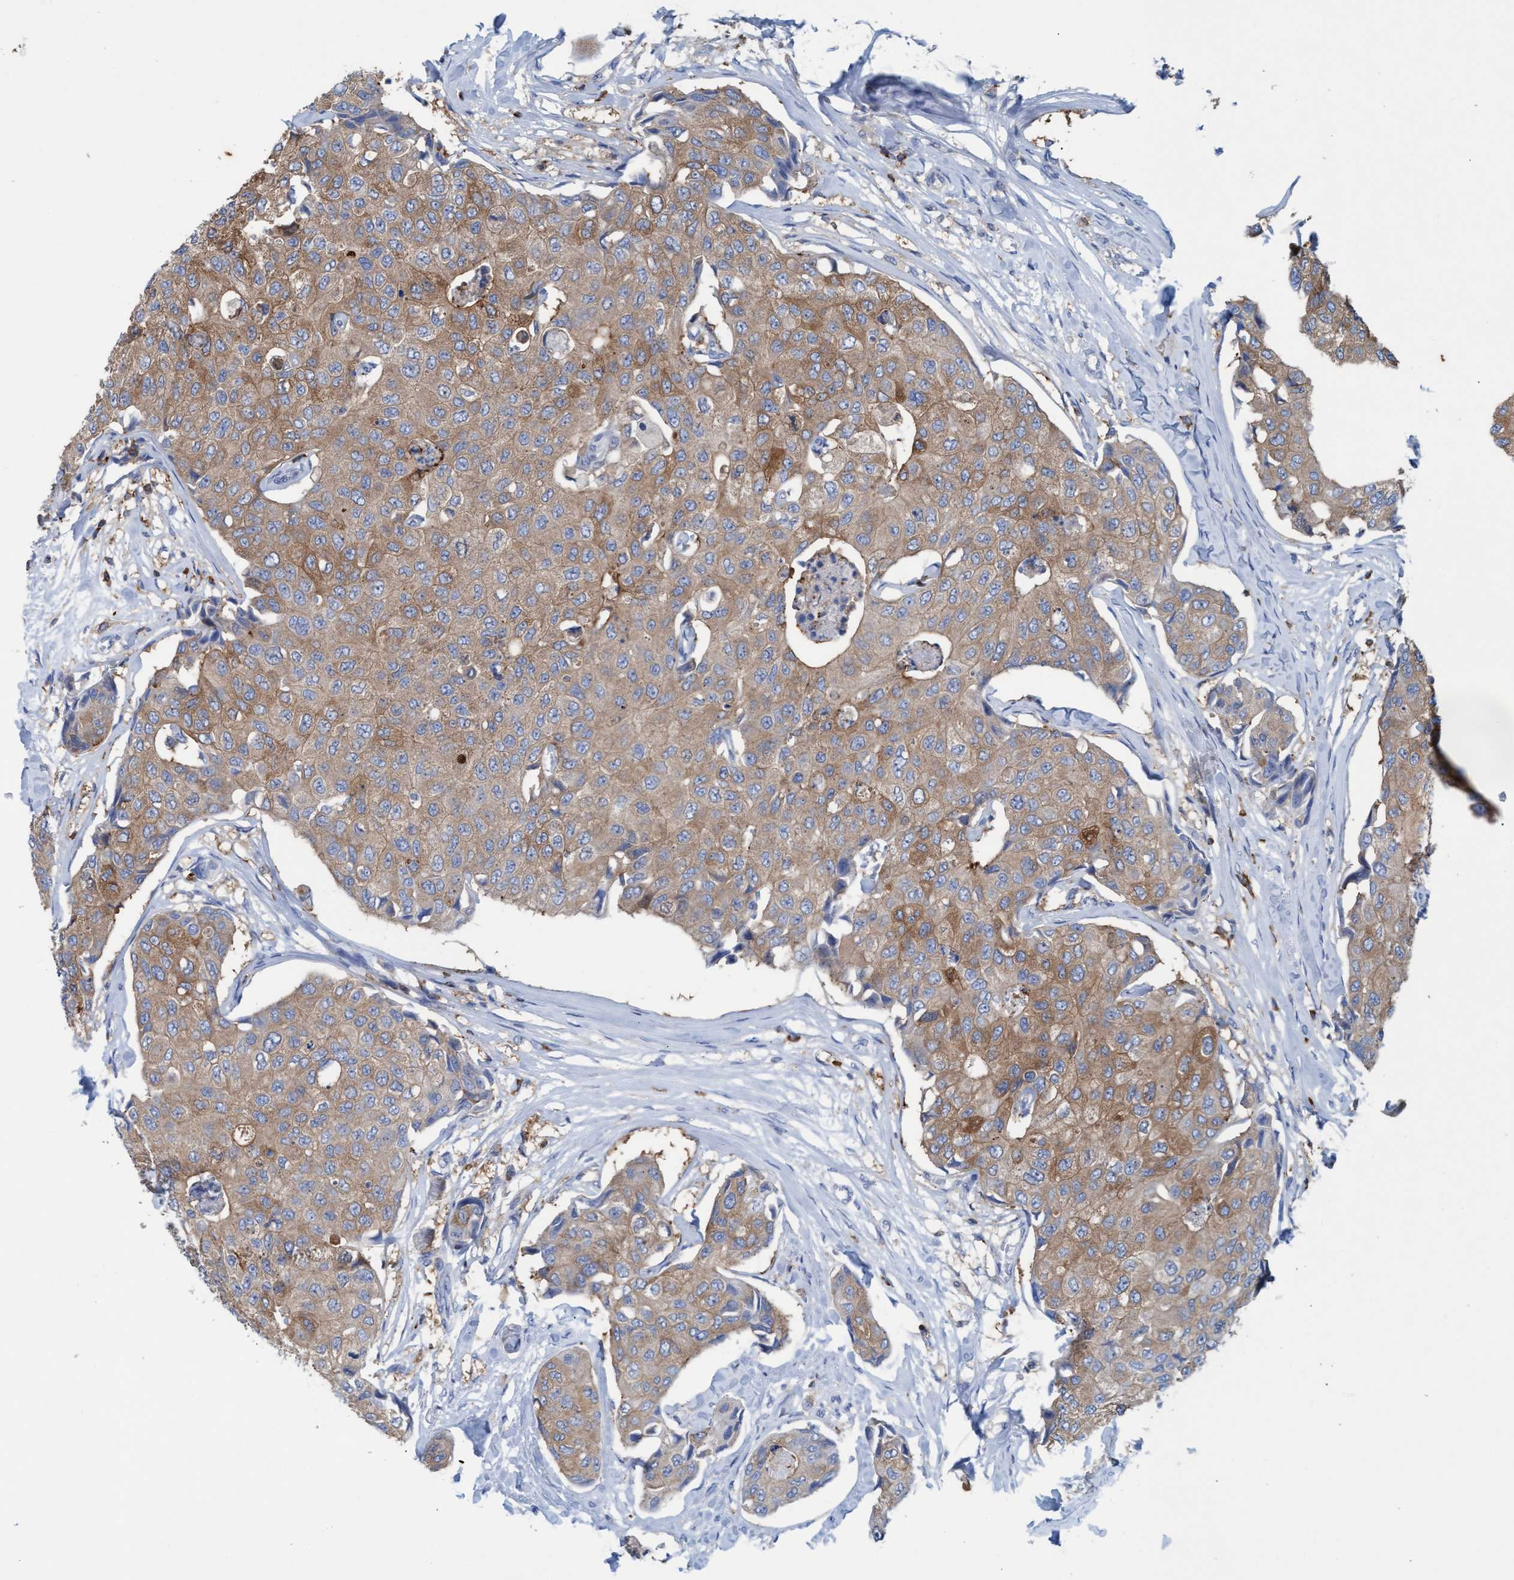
{"staining": {"intensity": "moderate", "quantity": ">75%", "location": "cytoplasmic/membranous"}, "tissue": "breast cancer", "cell_type": "Tumor cells", "image_type": "cancer", "snomed": [{"axis": "morphology", "description": "Duct carcinoma"}, {"axis": "topography", "description": "Breast"}], "caption": "This is a photomicrograph of immunohistochemistry staining of breast invasive ductal carcinoma, which shows moderate staining in the cytoplasmic/membranous of tumor cells.", "gene": "EZR", "patient": {"sex": "female", "age": 80}}